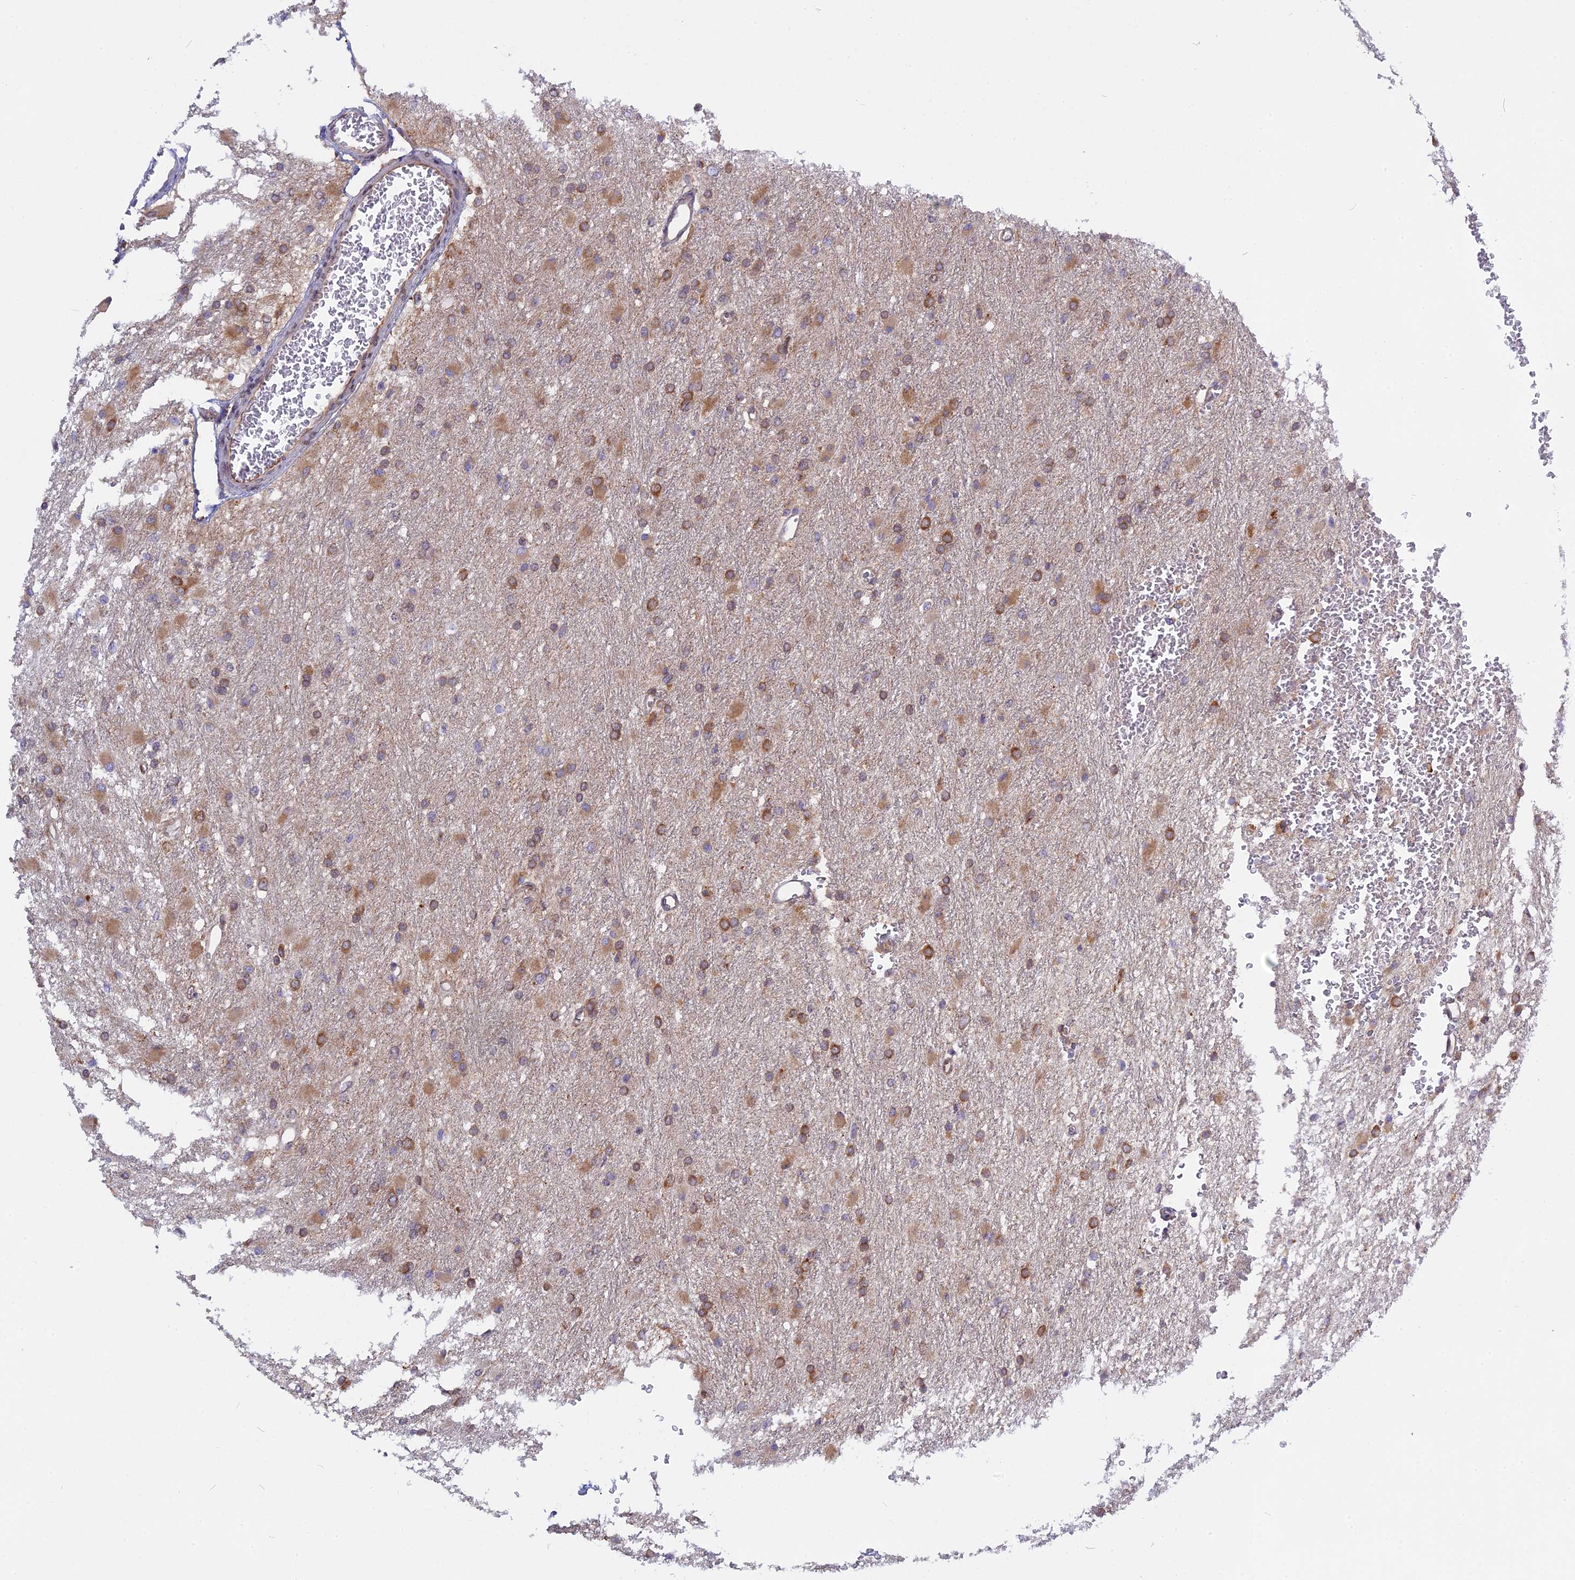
{"staining": {"intensity": "moderate", "quantity": "25%-75%", "location": "cytoplasmic/membranous"}, "tissue": "glioma", "cell_type": "Tumor cells", "image_type": "cancer", "snomed": [{"axis": "morphology", "description": "Glioma, malignant, High grade"}, {"axis": "topography", "description": "Cerebral cortex"}], "caption": "This histopathology image exhibits IHC staining of human malignant glioma (high-grade), with medium moderate cytoplasmic/membranous expression in about 25%-75% of tumor cells.", "gene": "TLCD1", "patient": {"sex": "female", "age": 36}}